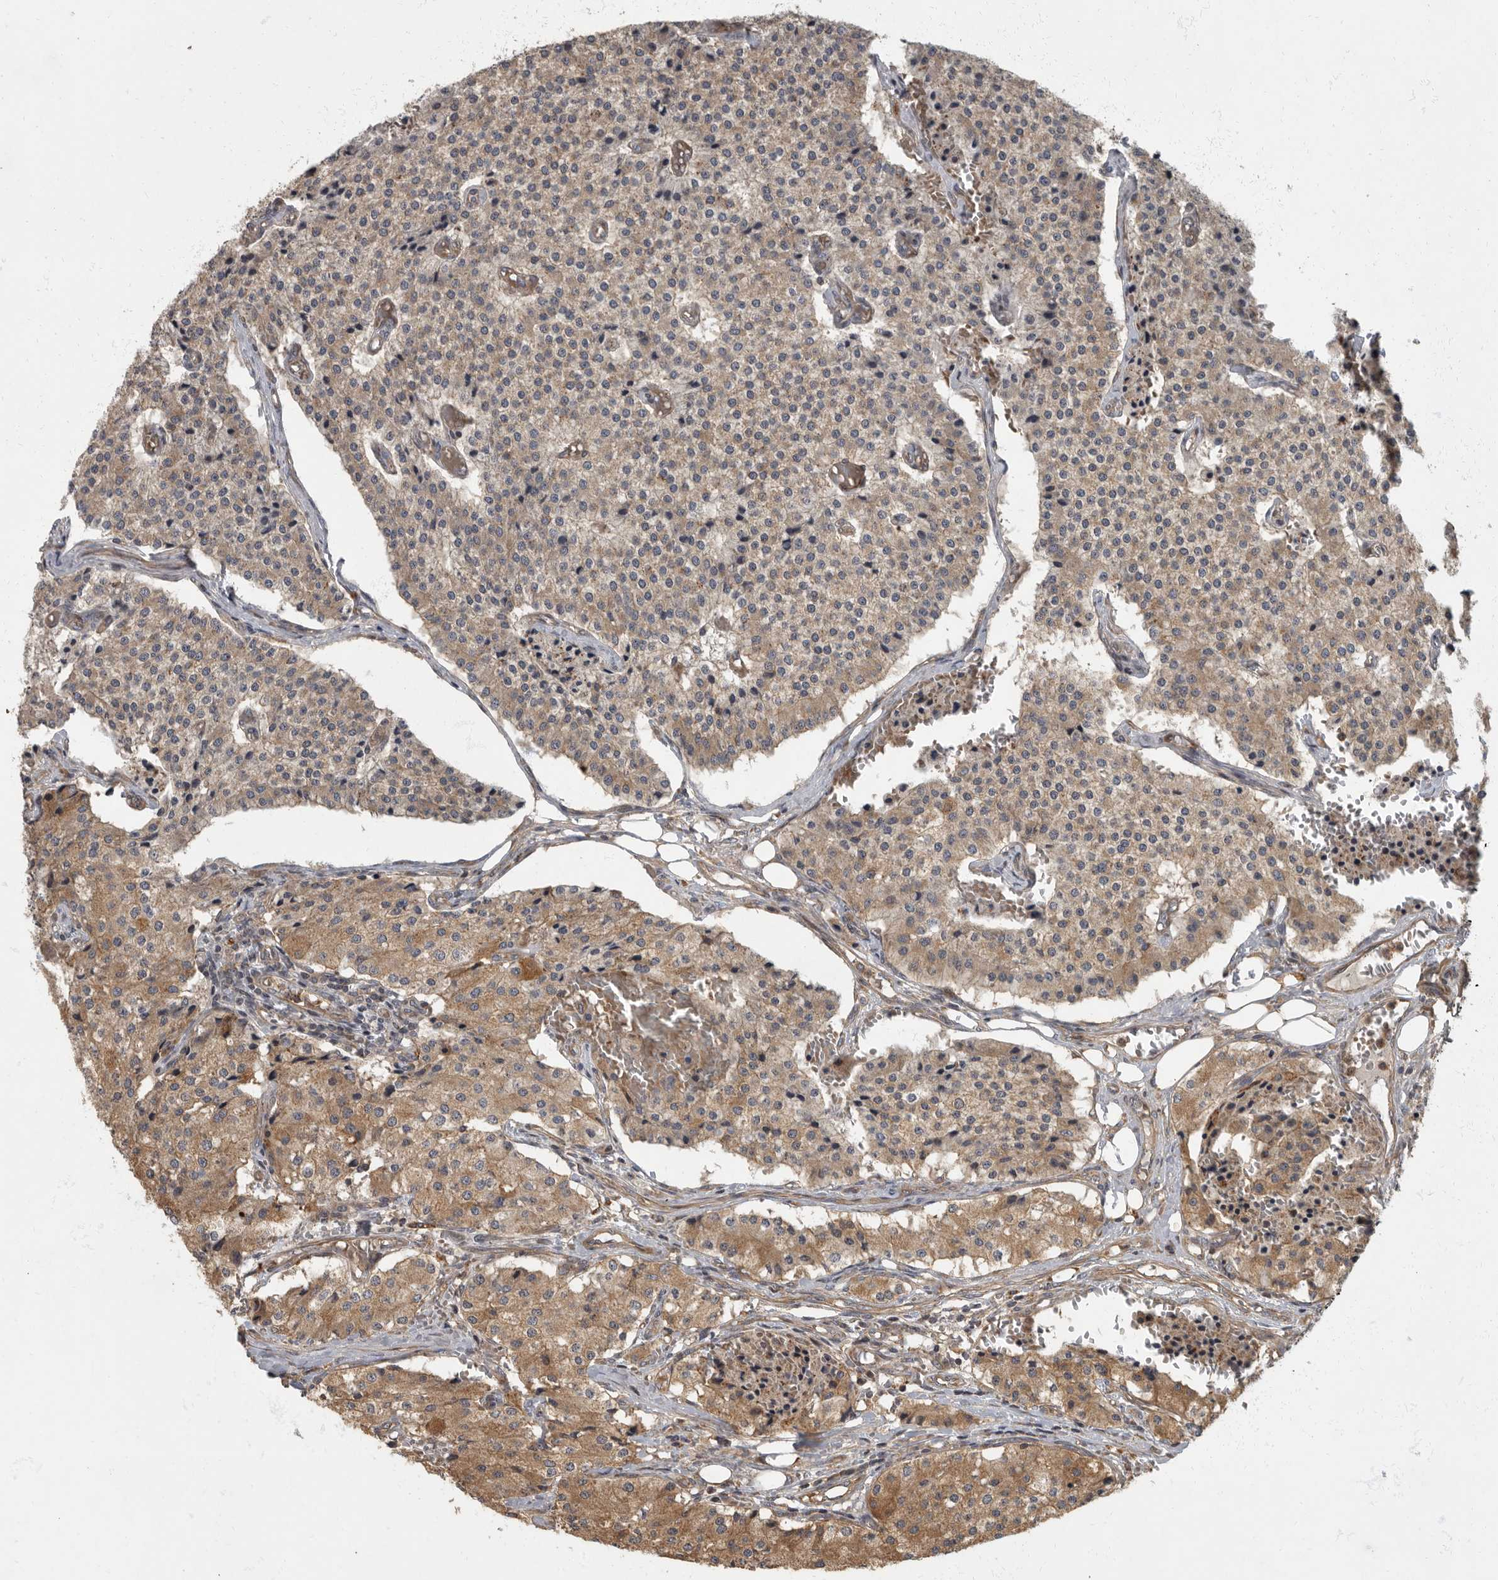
{"staining": {"intensity": "moderate", "quantity": "25%-75%", "location": "cytoplasmic/membranous"}, "tissue": "carcinoid", "cell_type": "Tumor cells", "image_type": "cancer", "snomed": [{"axis": "morphology", "description": "Carcinoid, malignant, NOS"}, {"axis": "topography", "description": "Colon"}], "caption": "Immunohistochemical staining of carcinoid (malignant) demonstrates medium levels of moderate cytoplasmic/membranous protein positivity in approximately 25%-75% of tumor cells.", "gene": "IQCK", "patient": {"sex": "female", "age": 52}}